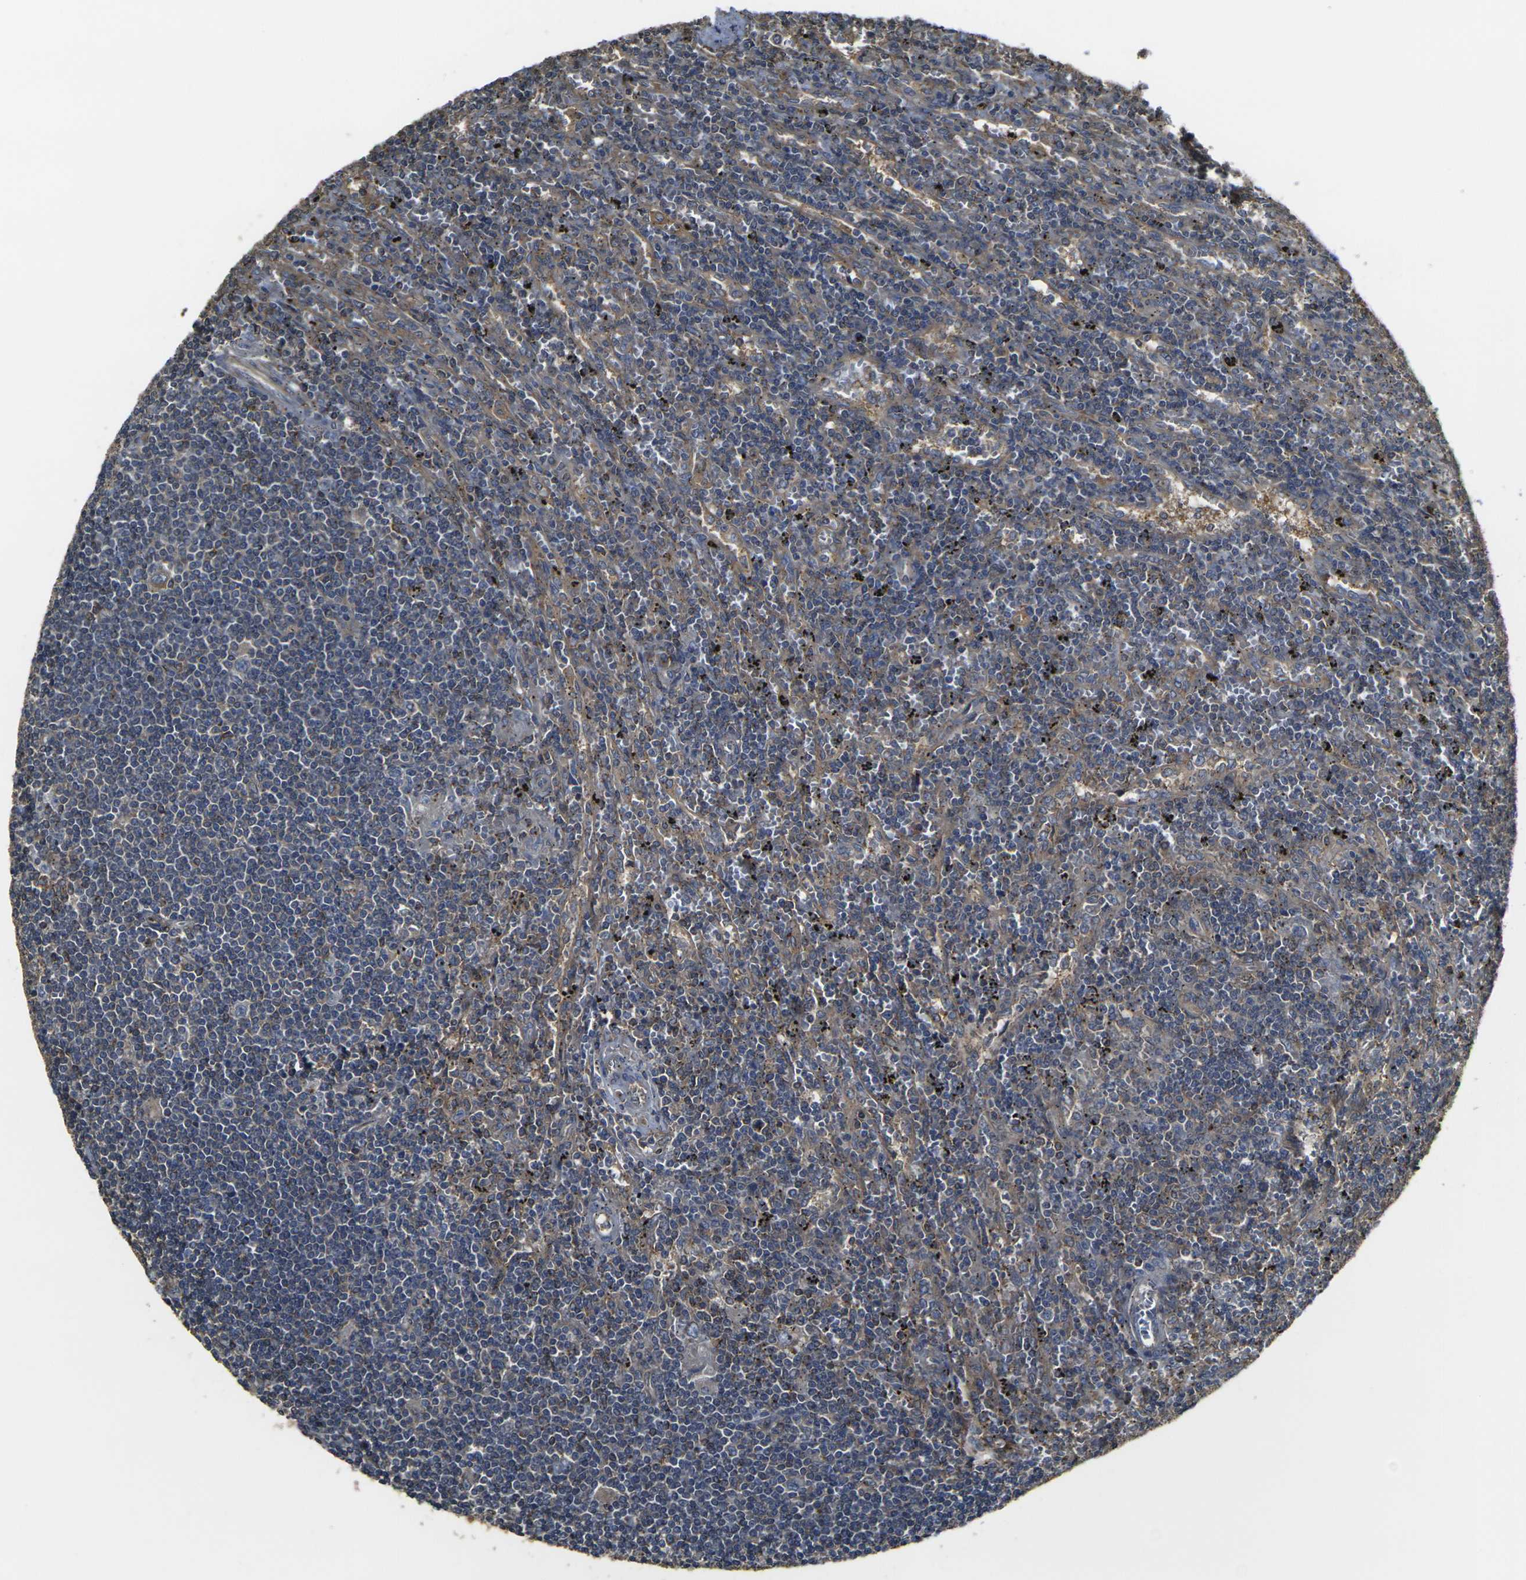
{"staining": {"intensity": "weak", "quantity": ">75%", "location": "cytoplasmic/membranous"}, "tissue": "lymphoma", "cell_type": "Tumor cells", "image_type": "cancer", "snomed": [{"axis": "morphology", "description": "Malignant lymphoma, non-Hodgkin's type, Low grade"}, {"axis": "topography", "description": "Spleen"}], "caption": "Protein staining shows weak cytoplasmic/membranous staining in about >75% of tumor cells in lymphoma. The staining is performed using DAB (3,3'-diaminobenzidine) brown chromogen to label protein expression. The nuclei are counter-stained blue using hematoxylin.", "gene": "PRKACB", "patient": {"sex": "male", "age": 76}}